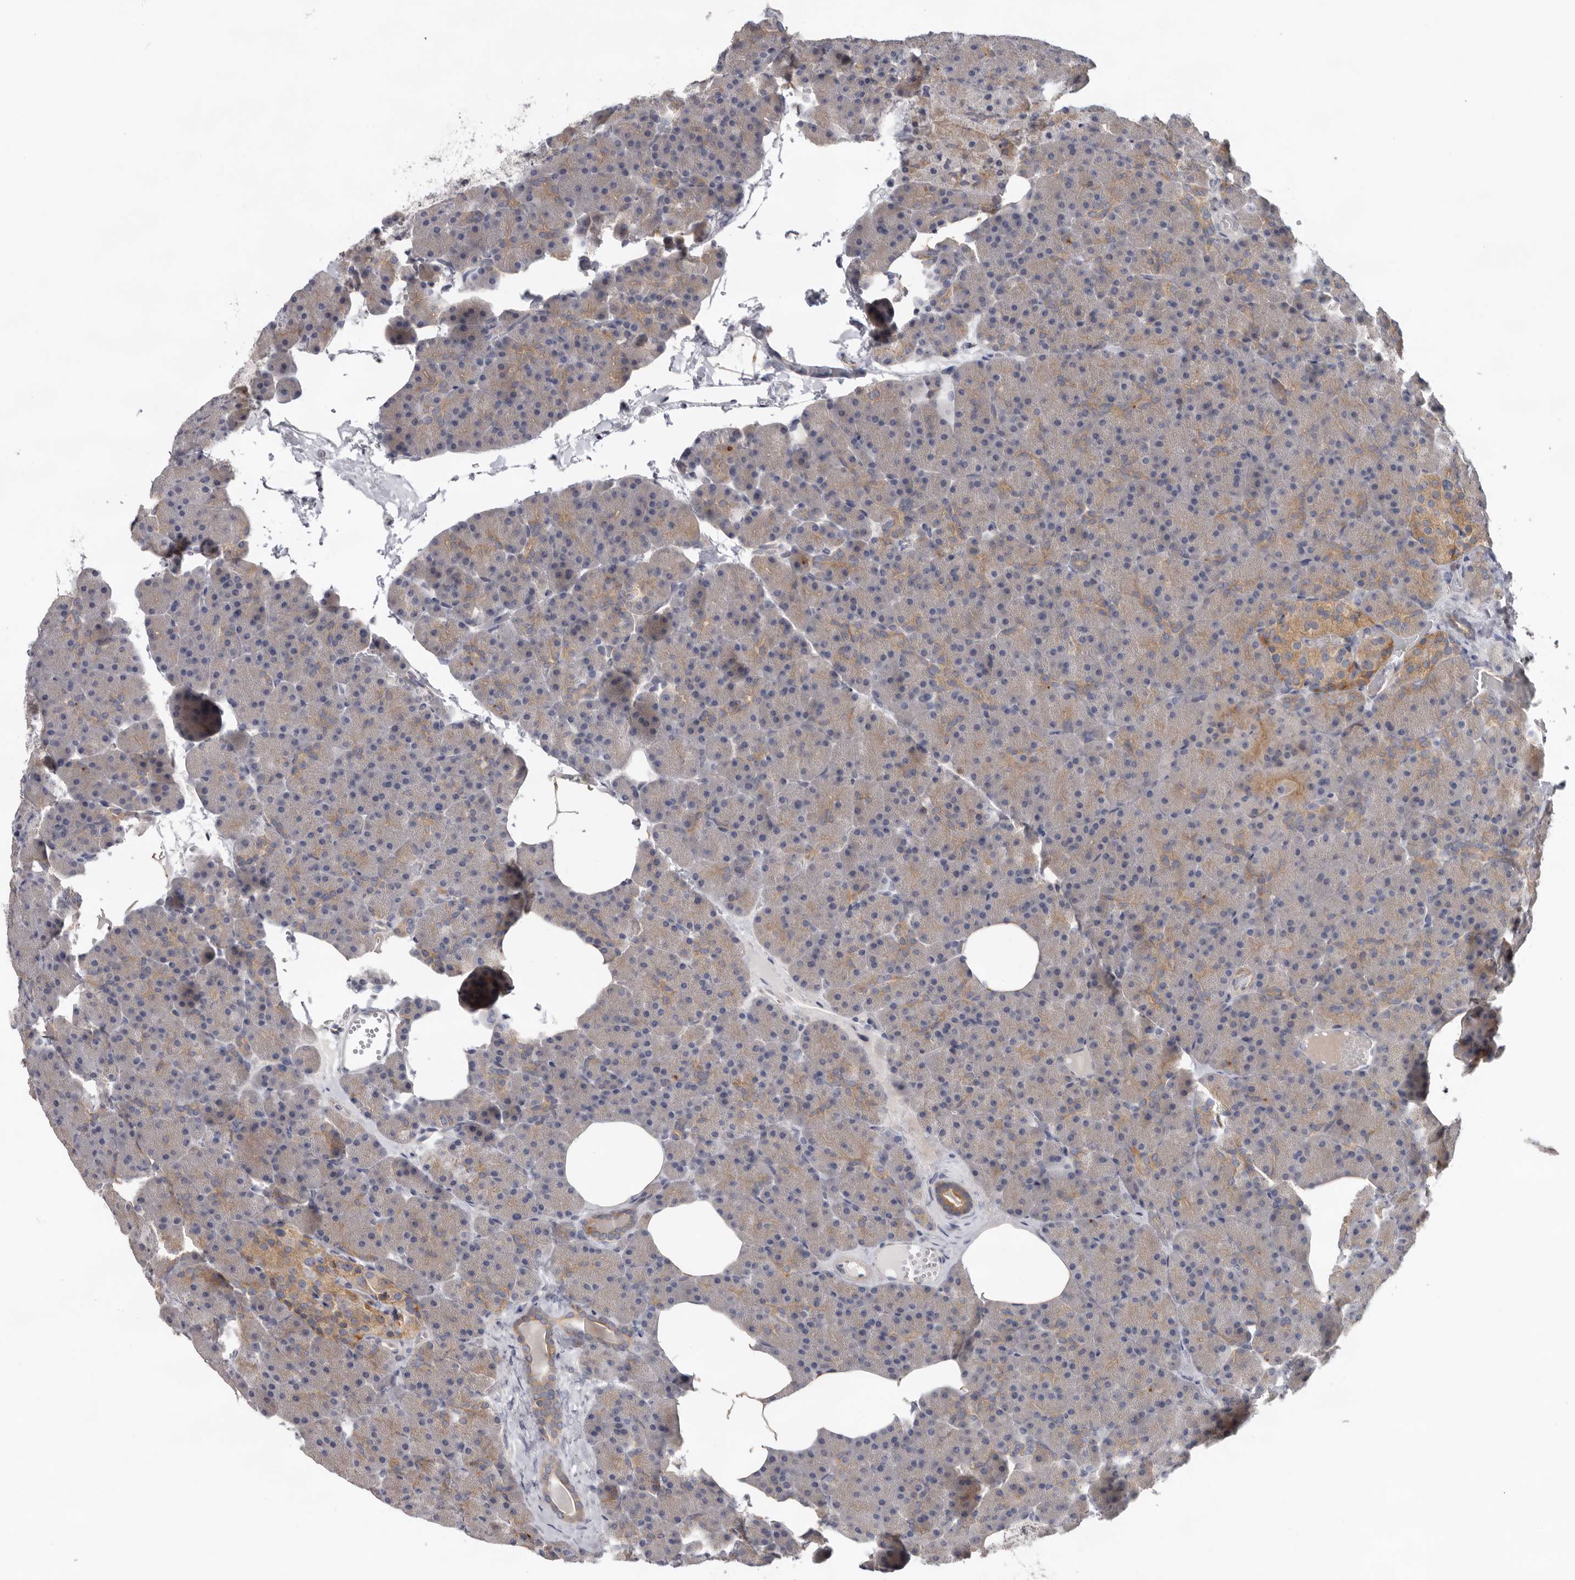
{"staining": {"intensity": "moderate", "quantity": "25%-75%", "location": "cytoplasmic/membranous"}, "tissue": "pancreas", "cell_type": "Exocrine glandular cells", "image_type": "normal", "snomed": [{"axis": "morphology", "description": "Normal tissue, NOS"}, {"axis": "morphology", "description": "Carcinoid, malignant, NOS"}, {"axis": "topography", "description": "Pancreas"}], "caption": "A high-resolution micrograph shows immunohistochemistry staining of unremarkable pancreas, which exhibits moderate cytoplasmic/membranous positivity in approximately 25%-75% of exocrine glandular cells. (DAB (3,3'-diaminobenzidine) IHC with brightfield microscopy, high magnification).", "gene": "HINT3", "patient": {"sex": "female", "age": 35}}